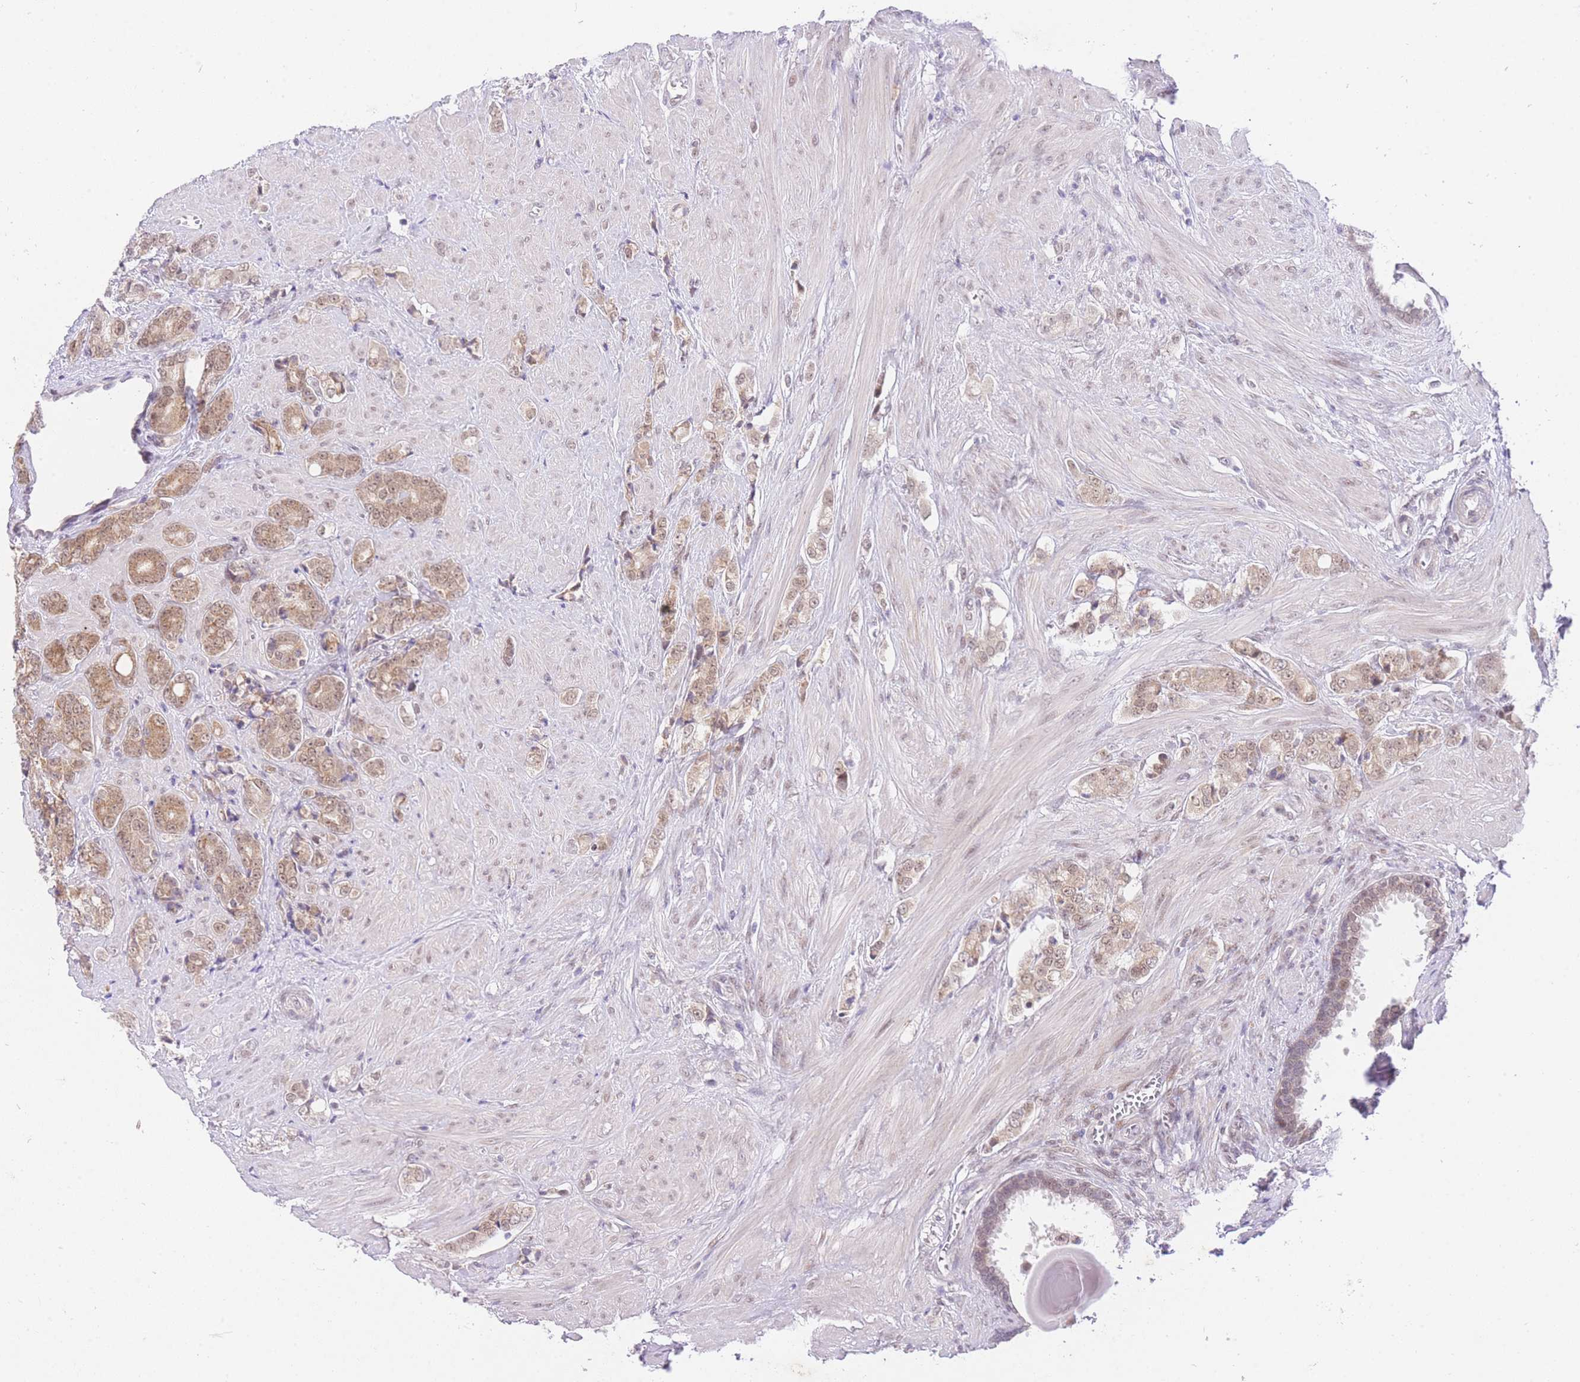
{"staining": {"intensity": "moderate", "quantity": ">75%", "location": "cytoplasmic/membranous,nuclear"}, "tissue": "prostate cancer", "cell_type": "Tumor cells", "image_type": "cancer", "snomed": [{"axis": "morphology", "description": "Adenocarcinoma, High grade"}, {"axis": "topography", "description": "Prostate"}], "caption": "Protein expression analysis of human prostate cancer (adenocarcinoma (high-grade)) reveals moderate cytoplasmic/membranous and nuclear expression in approximately >75% of tumor cells. (DAB IHC, brown staining for protein, blue staining for nuclei).", "gene": "UBXN7", "patient": {"sex": "male", "age": 62}}